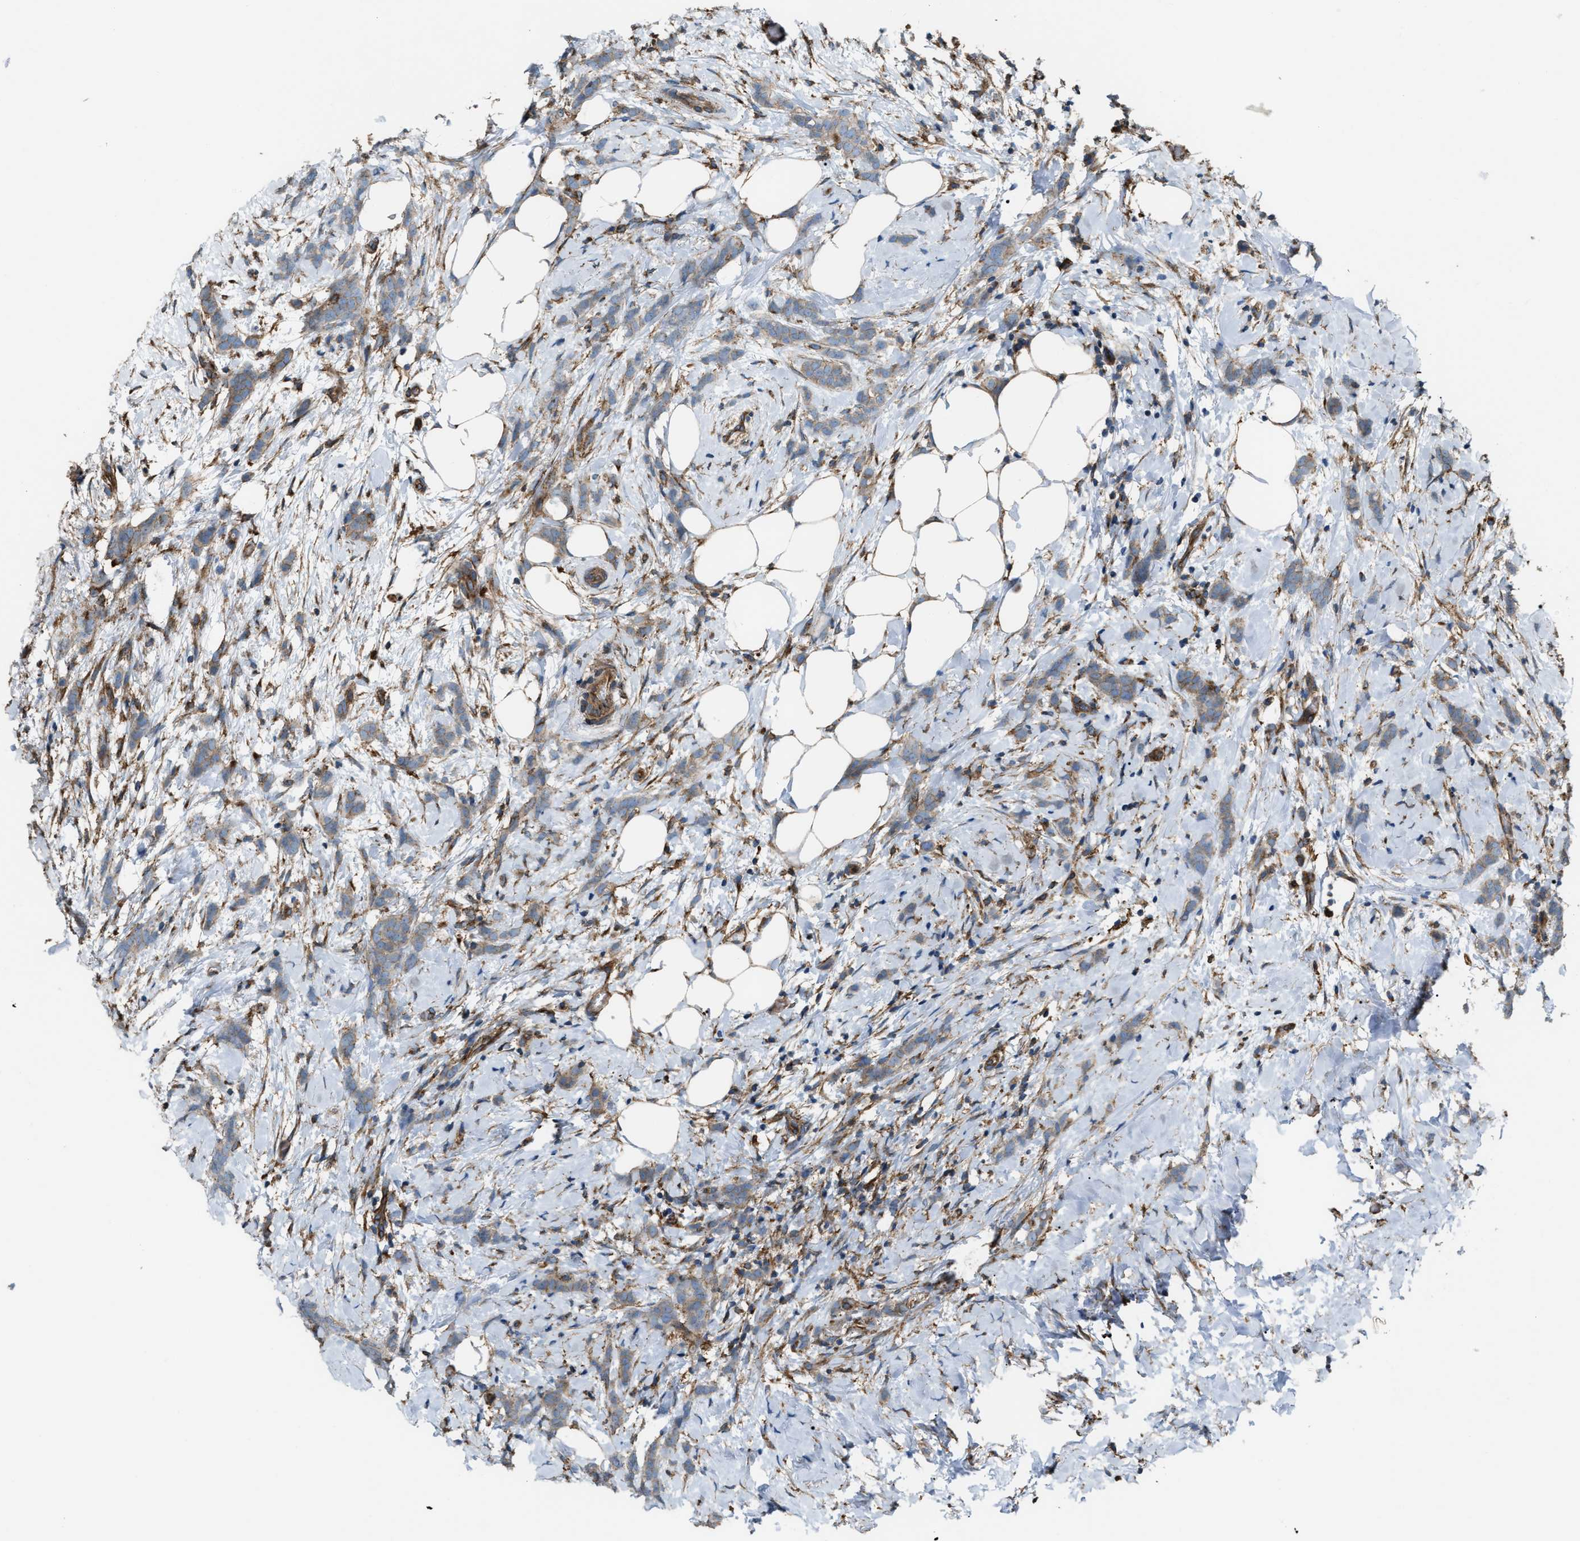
{"staining": {"intensity": "weak", "quantity": ">75%", "location": "cytoplasmic/membranous"}, "tissue": "breast cancer", "cell_type": "Tumor cells", "image_type": "cancer", "snomed": [{"axis": "morphology", "description": "Lobular carcinoma, in situ"}, {"axis": "morphology", "description": "Lobular carcinoma"}, {"axis": "topography", "description": "Breast"}], "caption": "About >75% of tumor cells in human breast cancer (lobular carcinoma) reveal weak cytoplasmic/membranous protein expression as visualized by brown immunohistochemical staining.", "gene": "PICALM", "patient": {"sex": "female", "age": 41}}